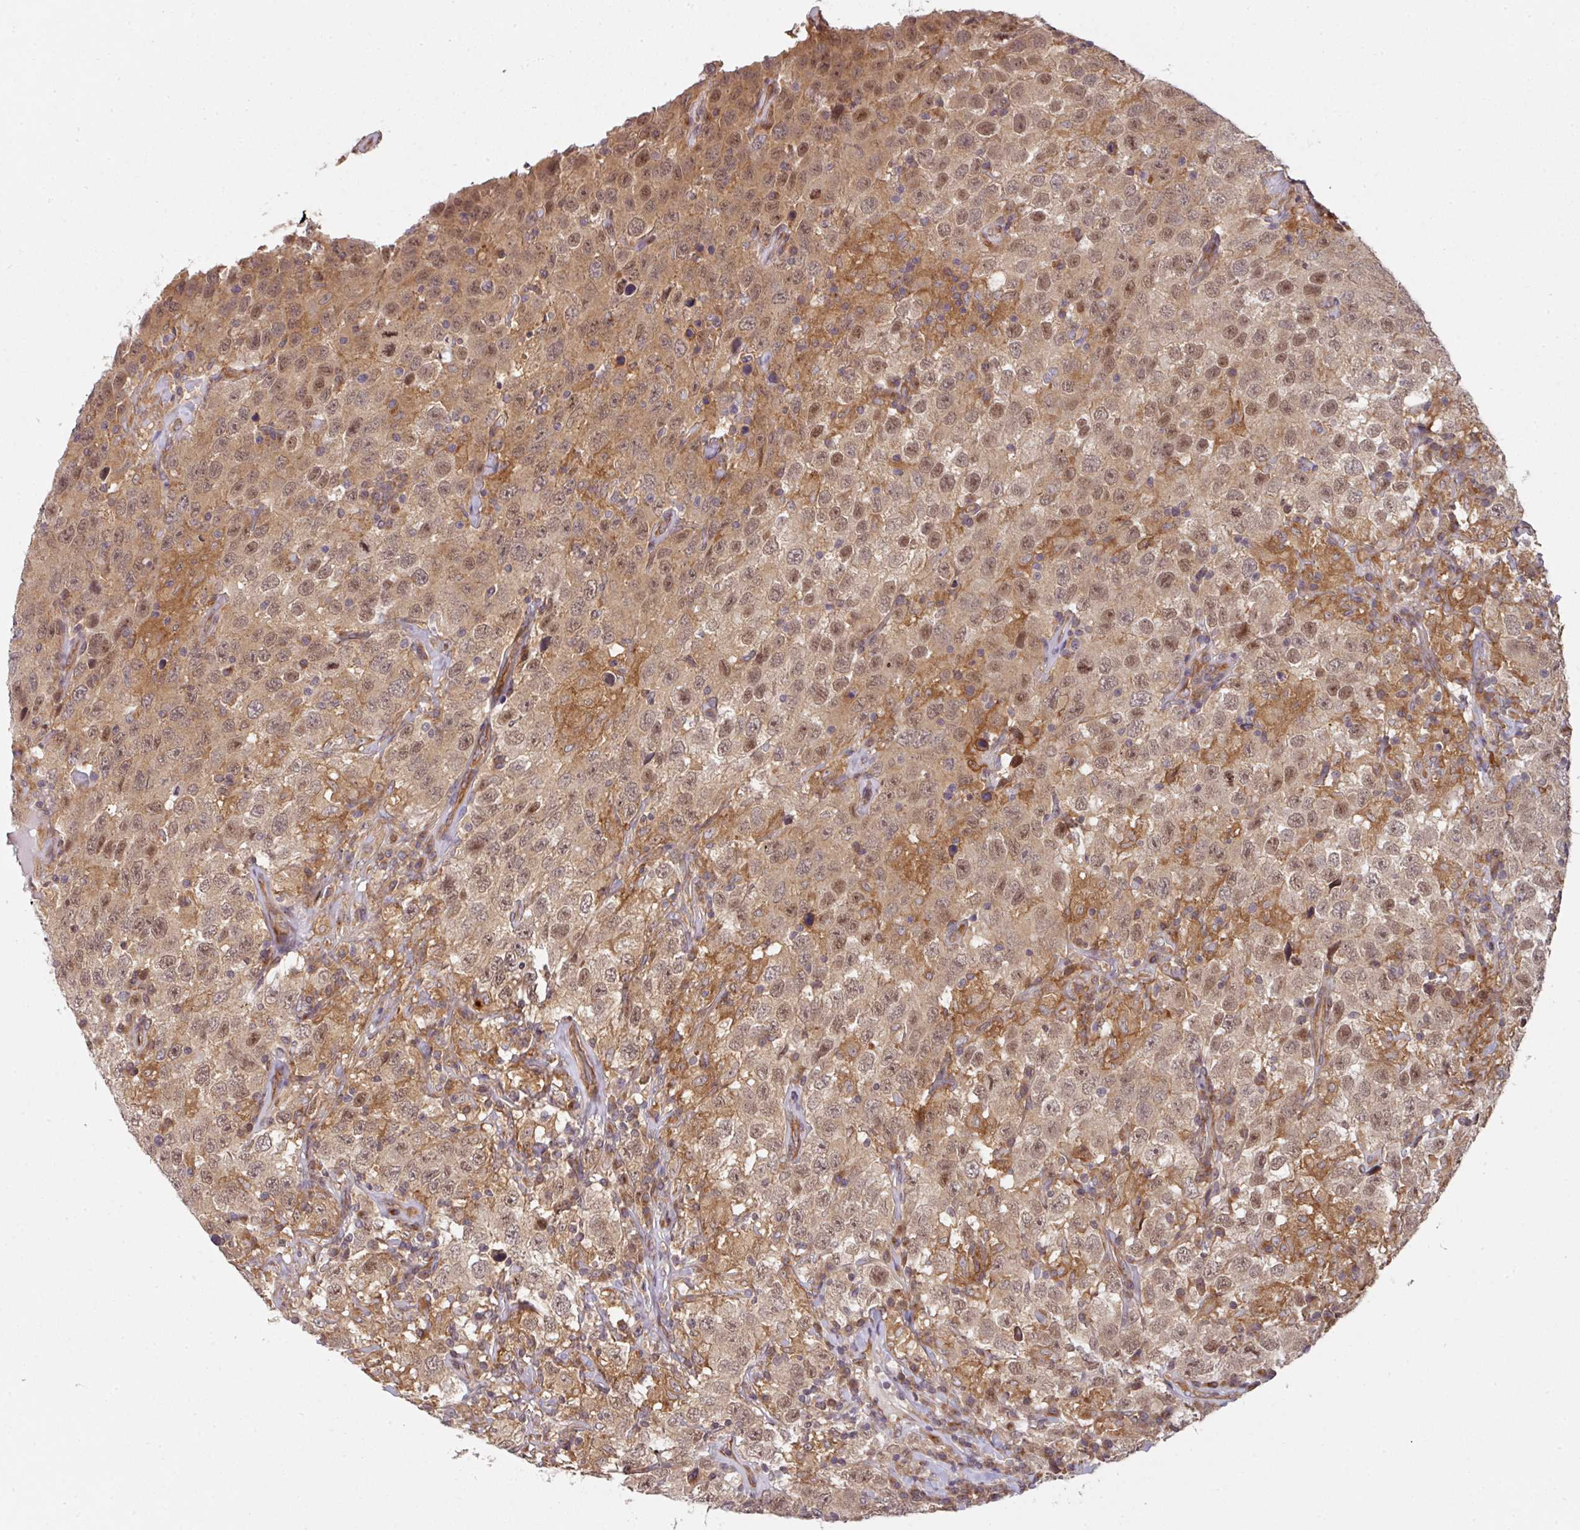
{"staining": {"intensity": "moderate", "quantity": ">75%", "location": "cytoplasmic/membranous,nuclear"}, "tissue": "testis cancer", "cell_type": "Tumor cells", "image_type": "cancer", "snomed": [{"axis": "morphology", "description": "Seminoma, NOS"}, {"axis": "topography", "description": "Testis"}], "caption": "Testis seminoma tissue demonstrates moderate cytoplasmic/membranous and nuclear expression in about >75% of tumor cells", "gene": "CYFIP2", "patient": {"sex": "male", "age": 41}}